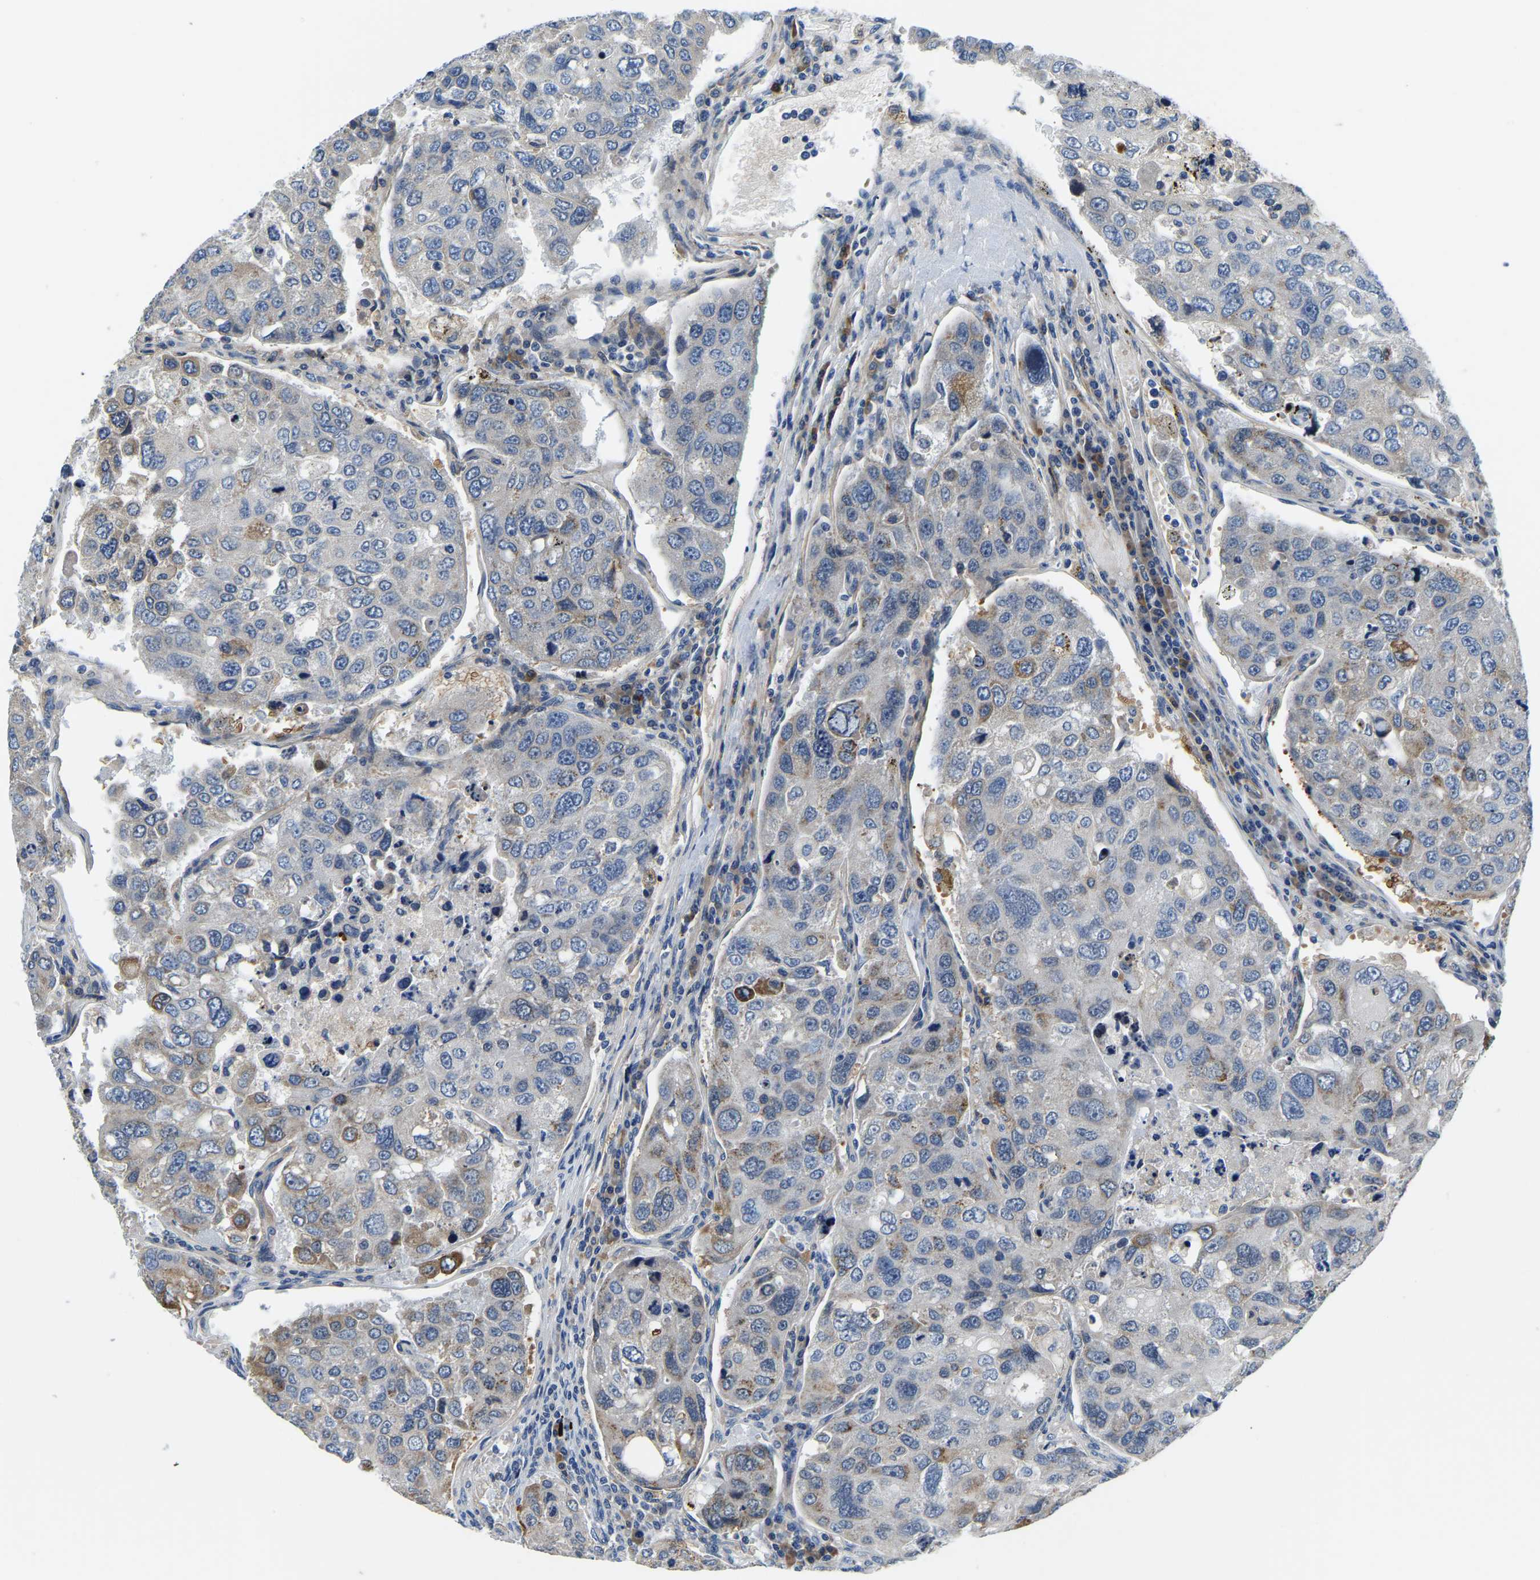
{"staining": {"intensity": "negative", "quantity": "none", "location": "none"}, "tissue": "urothelial cancer", "cell_type": "Tumor cells", "image_type": "cancer", "snomed": [{"axis": "morphology", "description": "Urothelial carcinoma, High grade"}, {"axis": "topography", "description": "Lymph node"}, {"axis": "topography", "description": "Urinary bladder"}], "caption": "A histopathology image of high-grade urothelial carcinoma stained for a protein demonstrates no brown staining in tumor cells. Brightfield microscopy of immunohistochemistry (IHC) stained with DAB (brown) and hematoxylin (blue), captured at high magnification.", "gene": "LIAS", "patient": {"sex": "male", "age": 51}}